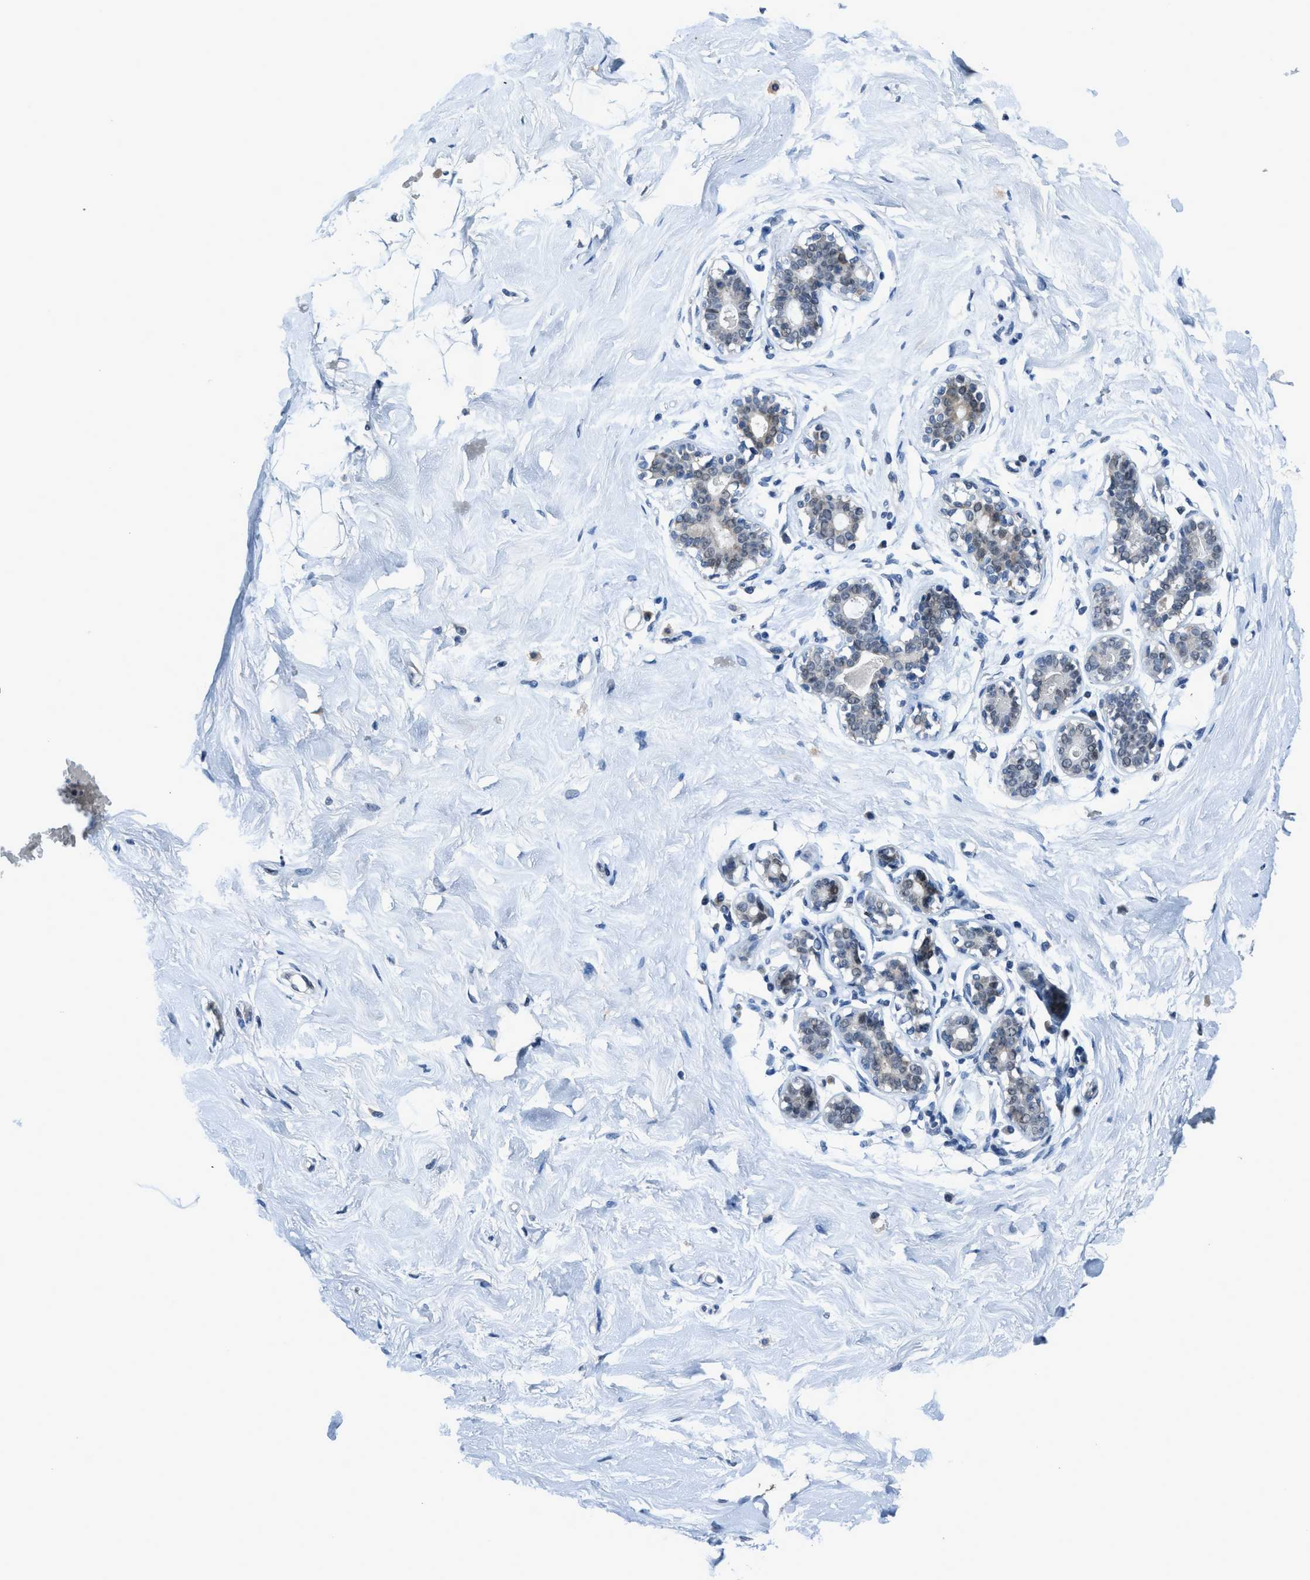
{"staining": {"intensity": "negative", "quantity": "none", "location": "none"}, "tissue": "breast", "cell_type": "Adipocytes", "image_type": "normal", "snomed": [{"axis": "morphology", "description": "Normal tissue, NOS"}, {"axis": "topography", "description": "Breast"}], "caption": "Immunohistochemical staining of benign human breast reveals no significant expression in adipocytes. Nuclei are stained in blue.", "gene": "DUSP19", "patient": {"sex": "female", "age": 23}}